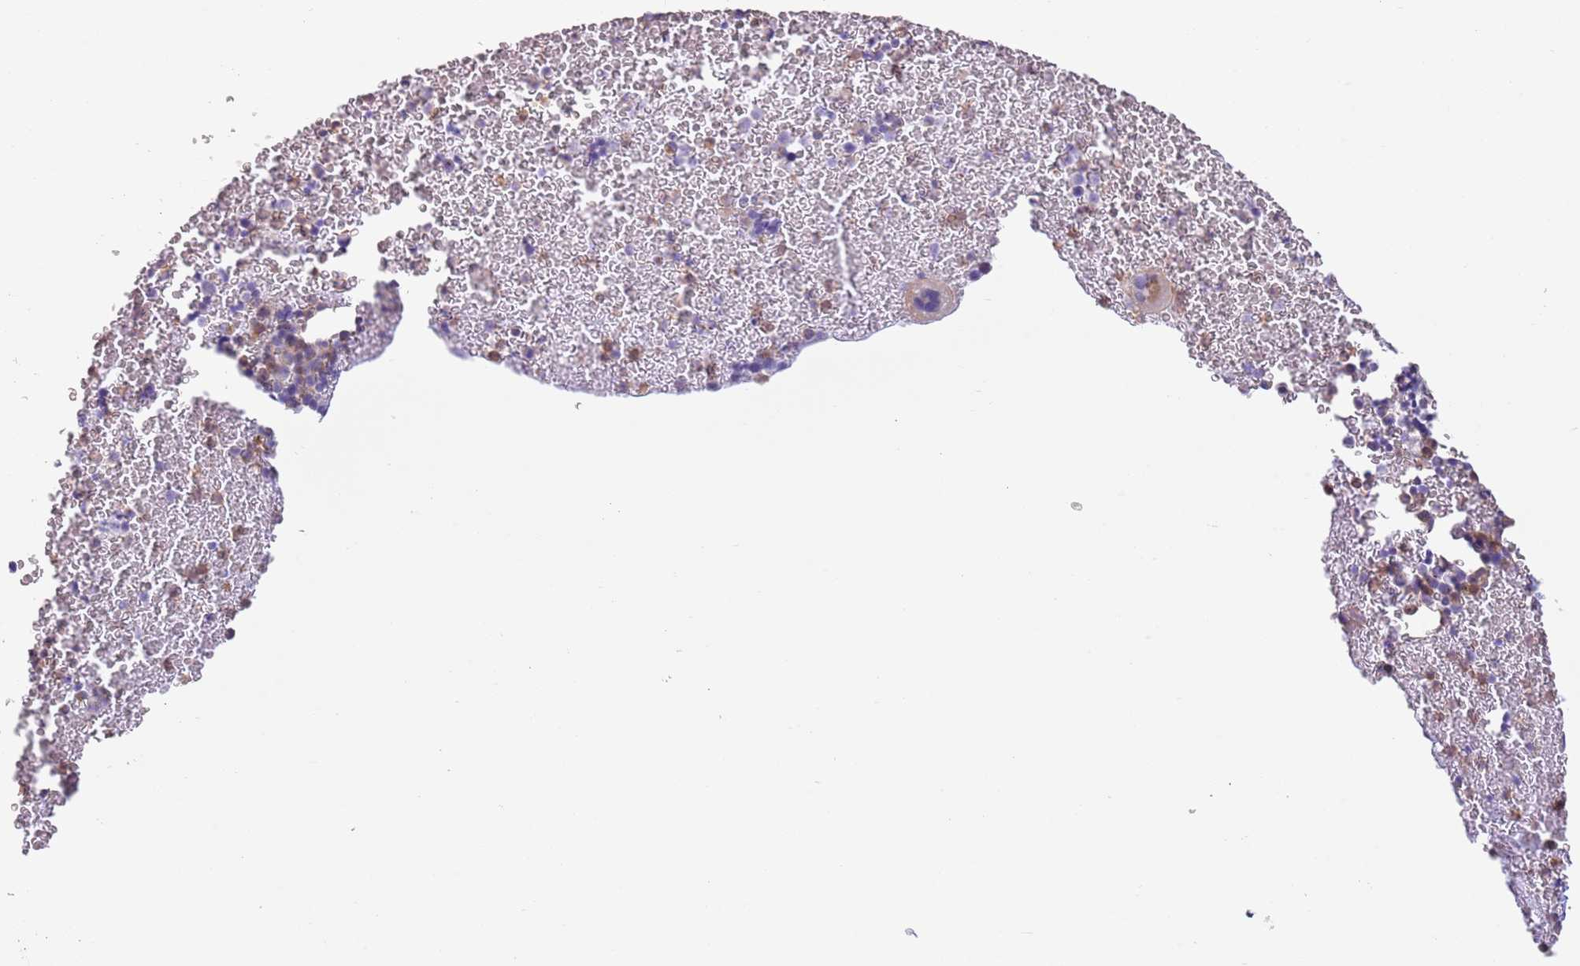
{"staining": {"intensity": "negative", "quantity": "none", "location": "none"}, "tissue": "bone marrow", "cell_type": "Hematopoietic cells", "image_type": "normal", "snomed": [{"axis": "morphology", "description": "Normal tissue, NOS"}, {"axis": "topography", "description": "Bone marrow"}], "caption": "This is a micrograph of immunohistochemistry (IHC) staining of unremarkable bone marrow, which shows no positivity in hematopoietic cells.", "gene": "C20orf96", "patient": {"sex": "male", "age": 11}}